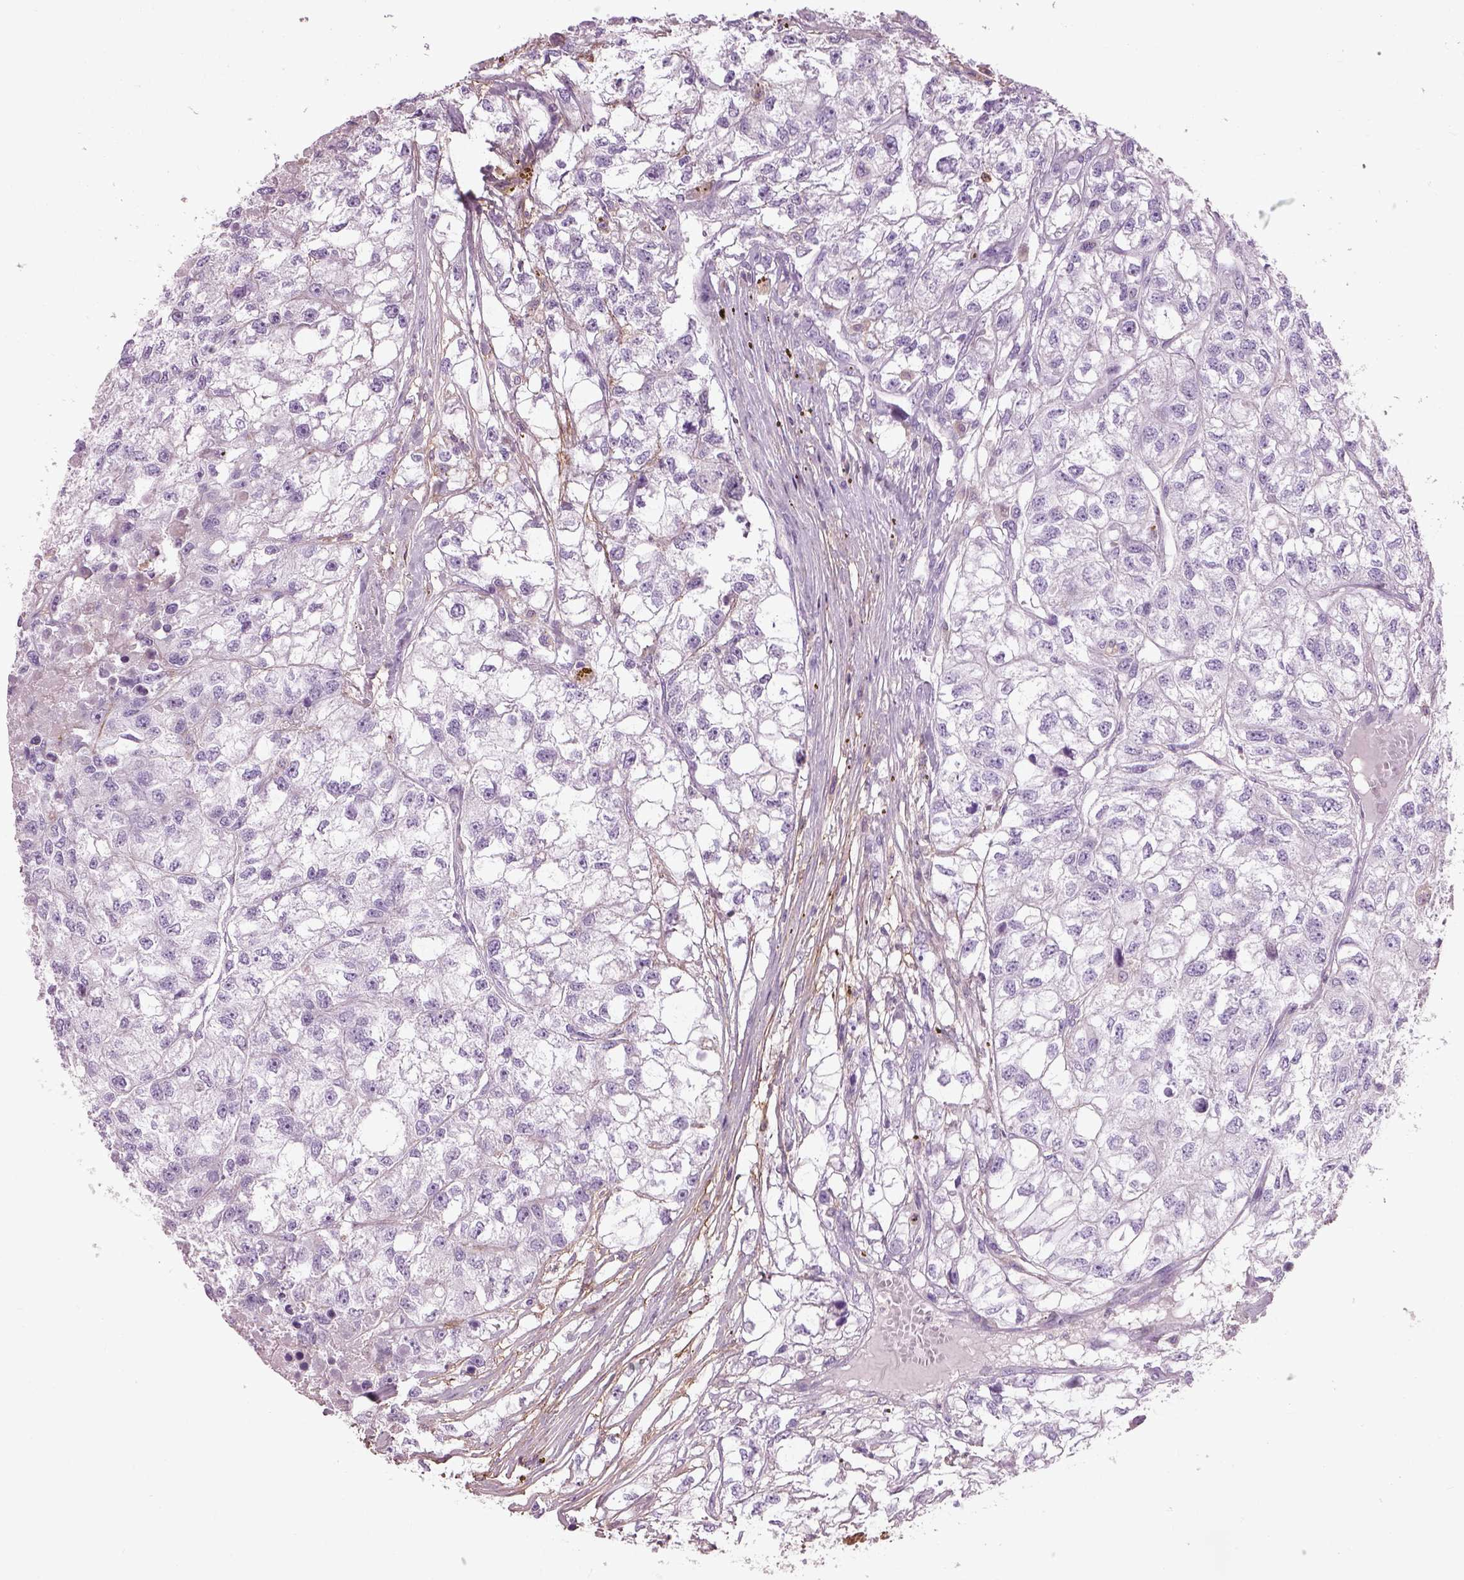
{"staining": {"intensity": "negative", "quantity": "none", "location": "none"}, "tissue": "renal cancer", "cell_type": "Tumor cells", "image_type": "cancer", "snomed": [{"axis": "morphology", "description": "Adenocarcinoma, NOS"}, {"axis": "topography", "description": "Kidney"}], "caption": "High power microscopy photomicrograph of an IHC histopathology image of renal cancer, revealing no significant expression in tumor cells.", "gene": "EMILIN2", "patient": {"sex": "male", "age": 56}}